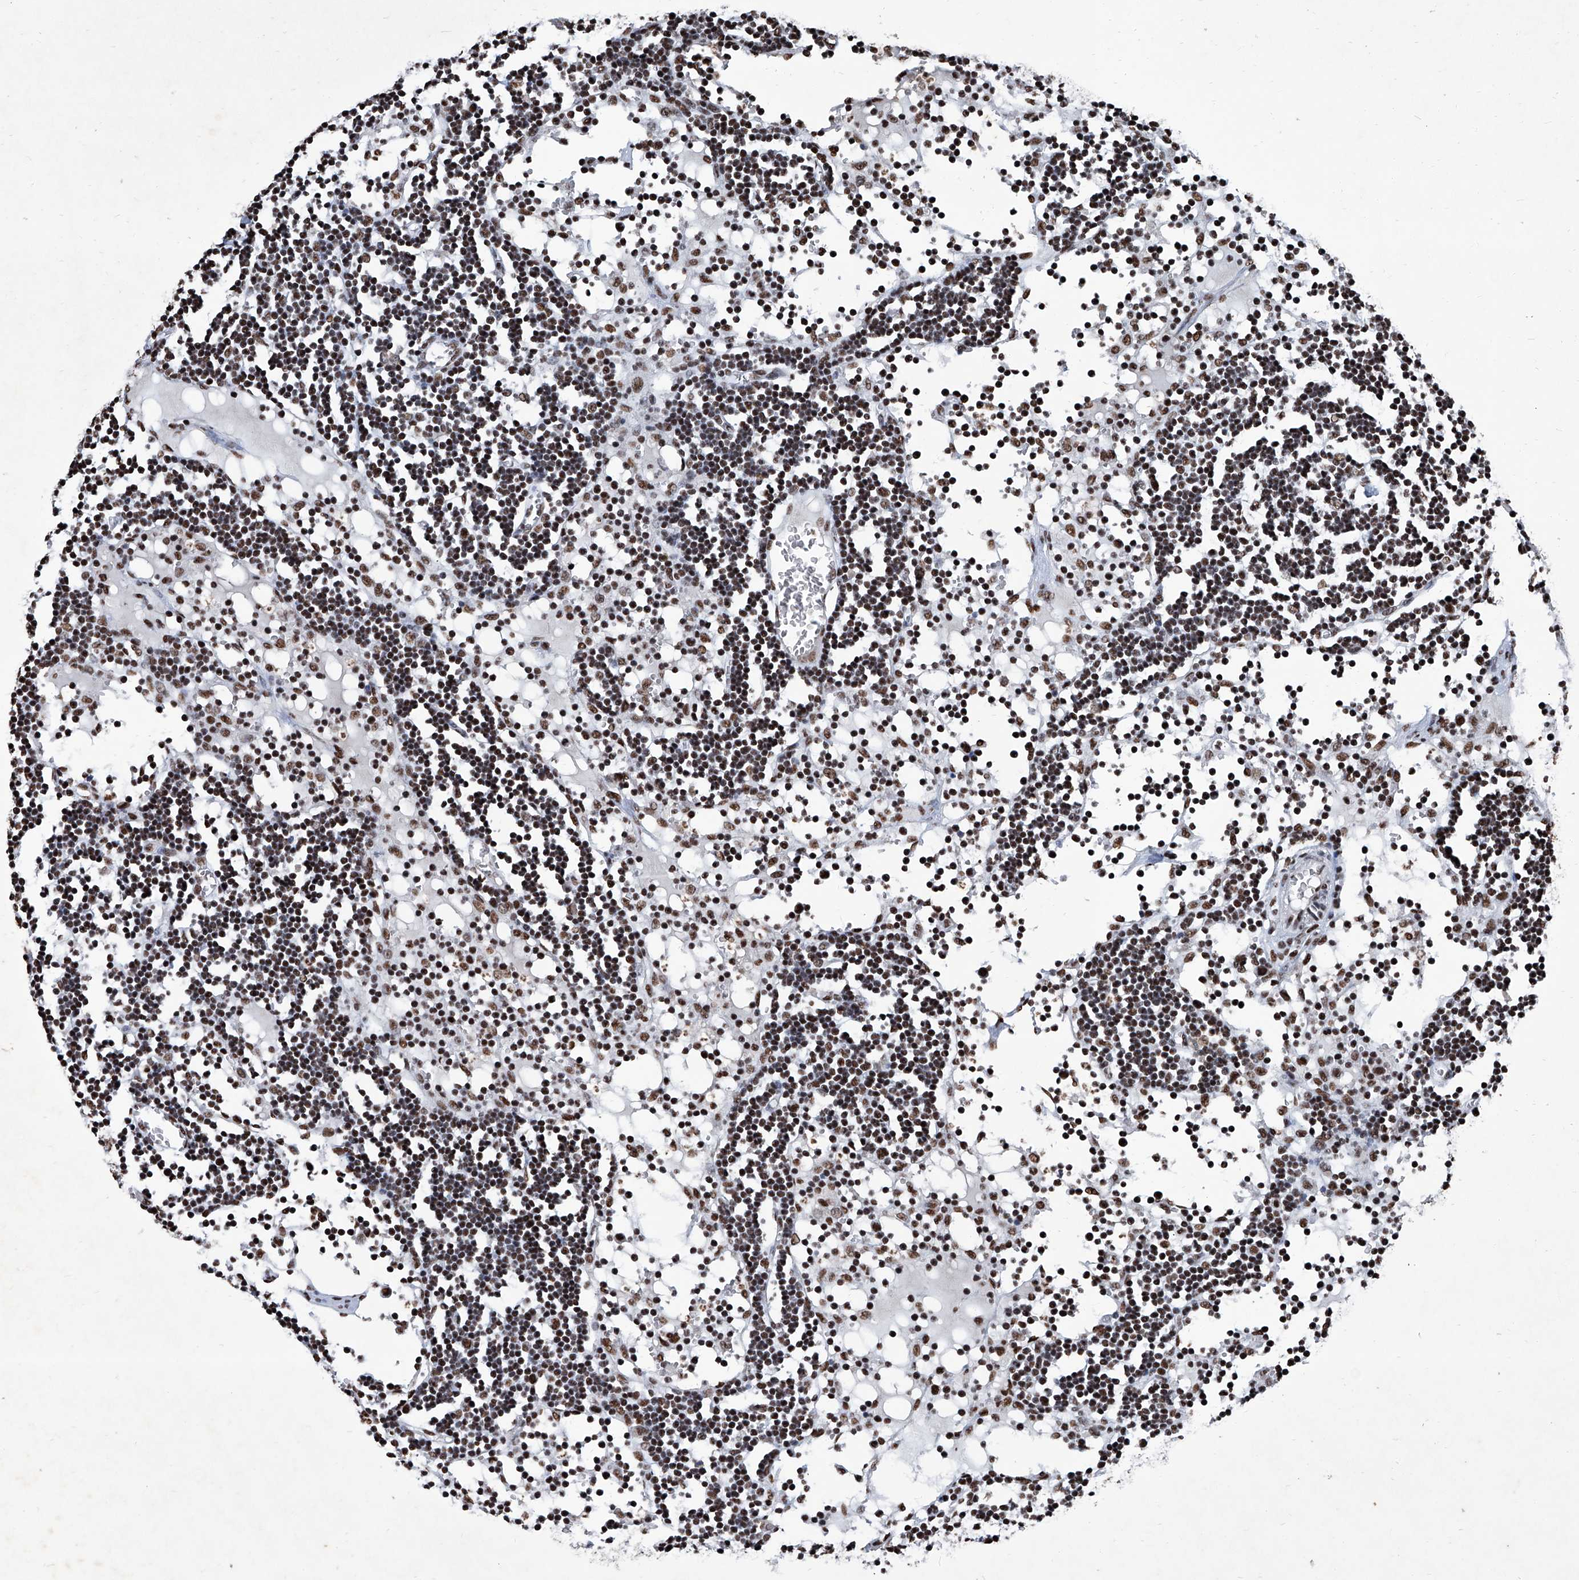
{"staining": {"intensity": "weak", "quantity": "25%-75%", "location": "nuclear"}, "tissue": "lymph node", "cell_type": "Germinal center cells", "image_type": "normal", "snomed": [{"axis": "morphology", "description": "Normal tissue, NOS"}, {"axis": "topography", "description": "Lymph node"}], "caption": "Weak nuclear expression is seen in approximately 25%-75% of germinal center cells in benign lymph node.", "gene": "DDX39B", "patient": {"sex": "female", "age": 11}}